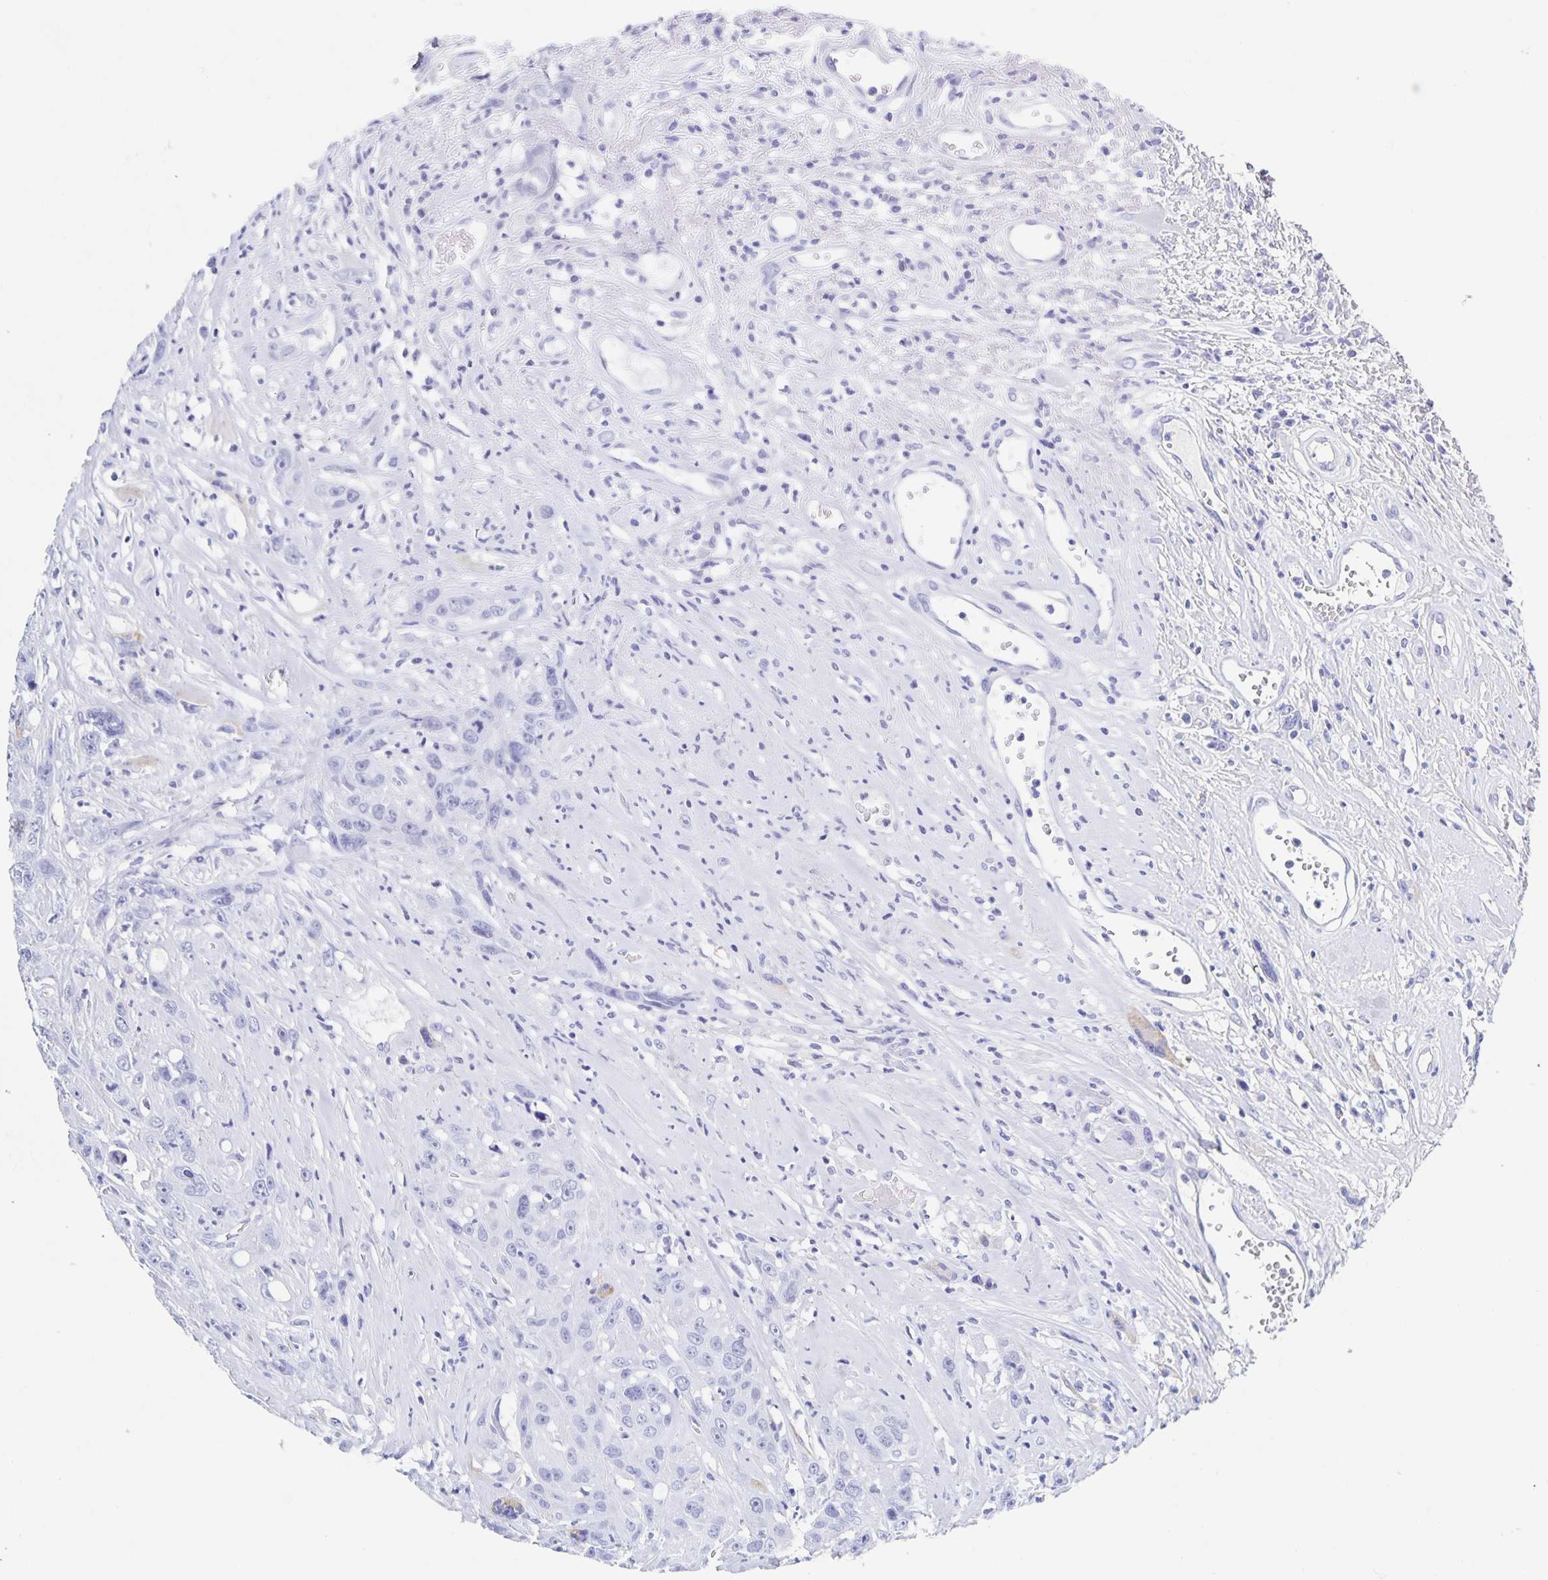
{"staining": {"intensity": "negative", "quantity": "none", "location": "none"}, "tissue": "head and neck cancer", "cell_type": "Tumor cells", "image_type": "cancer", "snomed": [{"axis": "morphology", "description": "Squamous cell carcinoma, NOS"}, {"axis": "topography", "description": "Head-Neck"}], "caption": "This is an IHC micrograph of head and neck cancer (squamous cell carcinoma). There is no staining in tumor cells.", "gene": "DMBT1", "patient": {"sex": "male", "age": 57}}